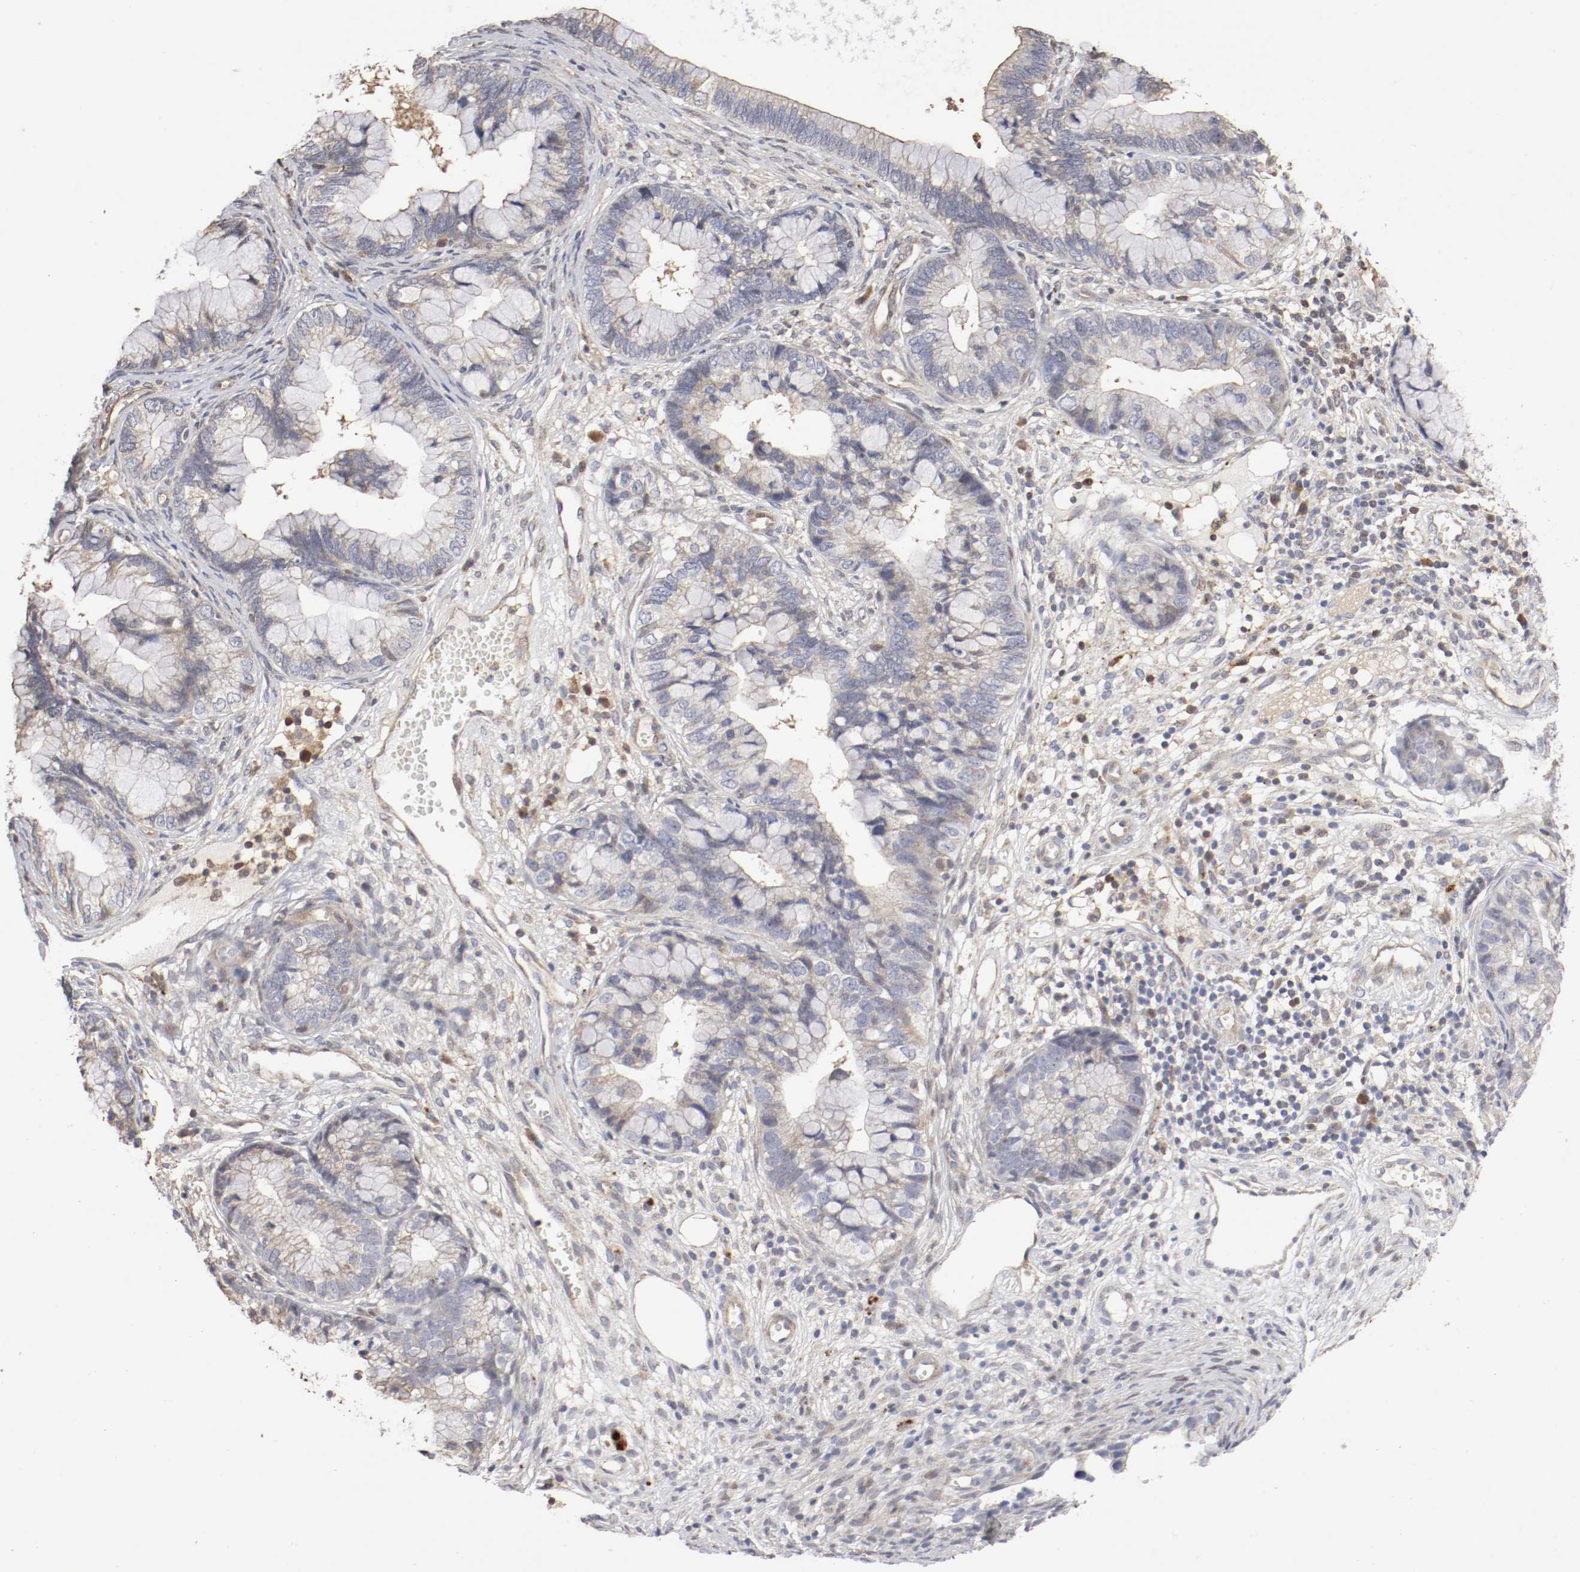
{"staining": {"intensity": "negative", "quantity": "none", "location": "none"}, "tissue": "cervical cancer", "cell_type": "Tumor cells", "image_type": "cancer", "snomed": [{"axis": "morphology", "description": "Adenocarcinoma, NOS"}, {"axis": "topography", "description": "Cervix"}], "caption": "Immunohistochemical staining of human cervical cancer reveals no significant positivity in tumor cells.", "gene": "CDK6", "patient": {"sex": "female", "age": 44}}